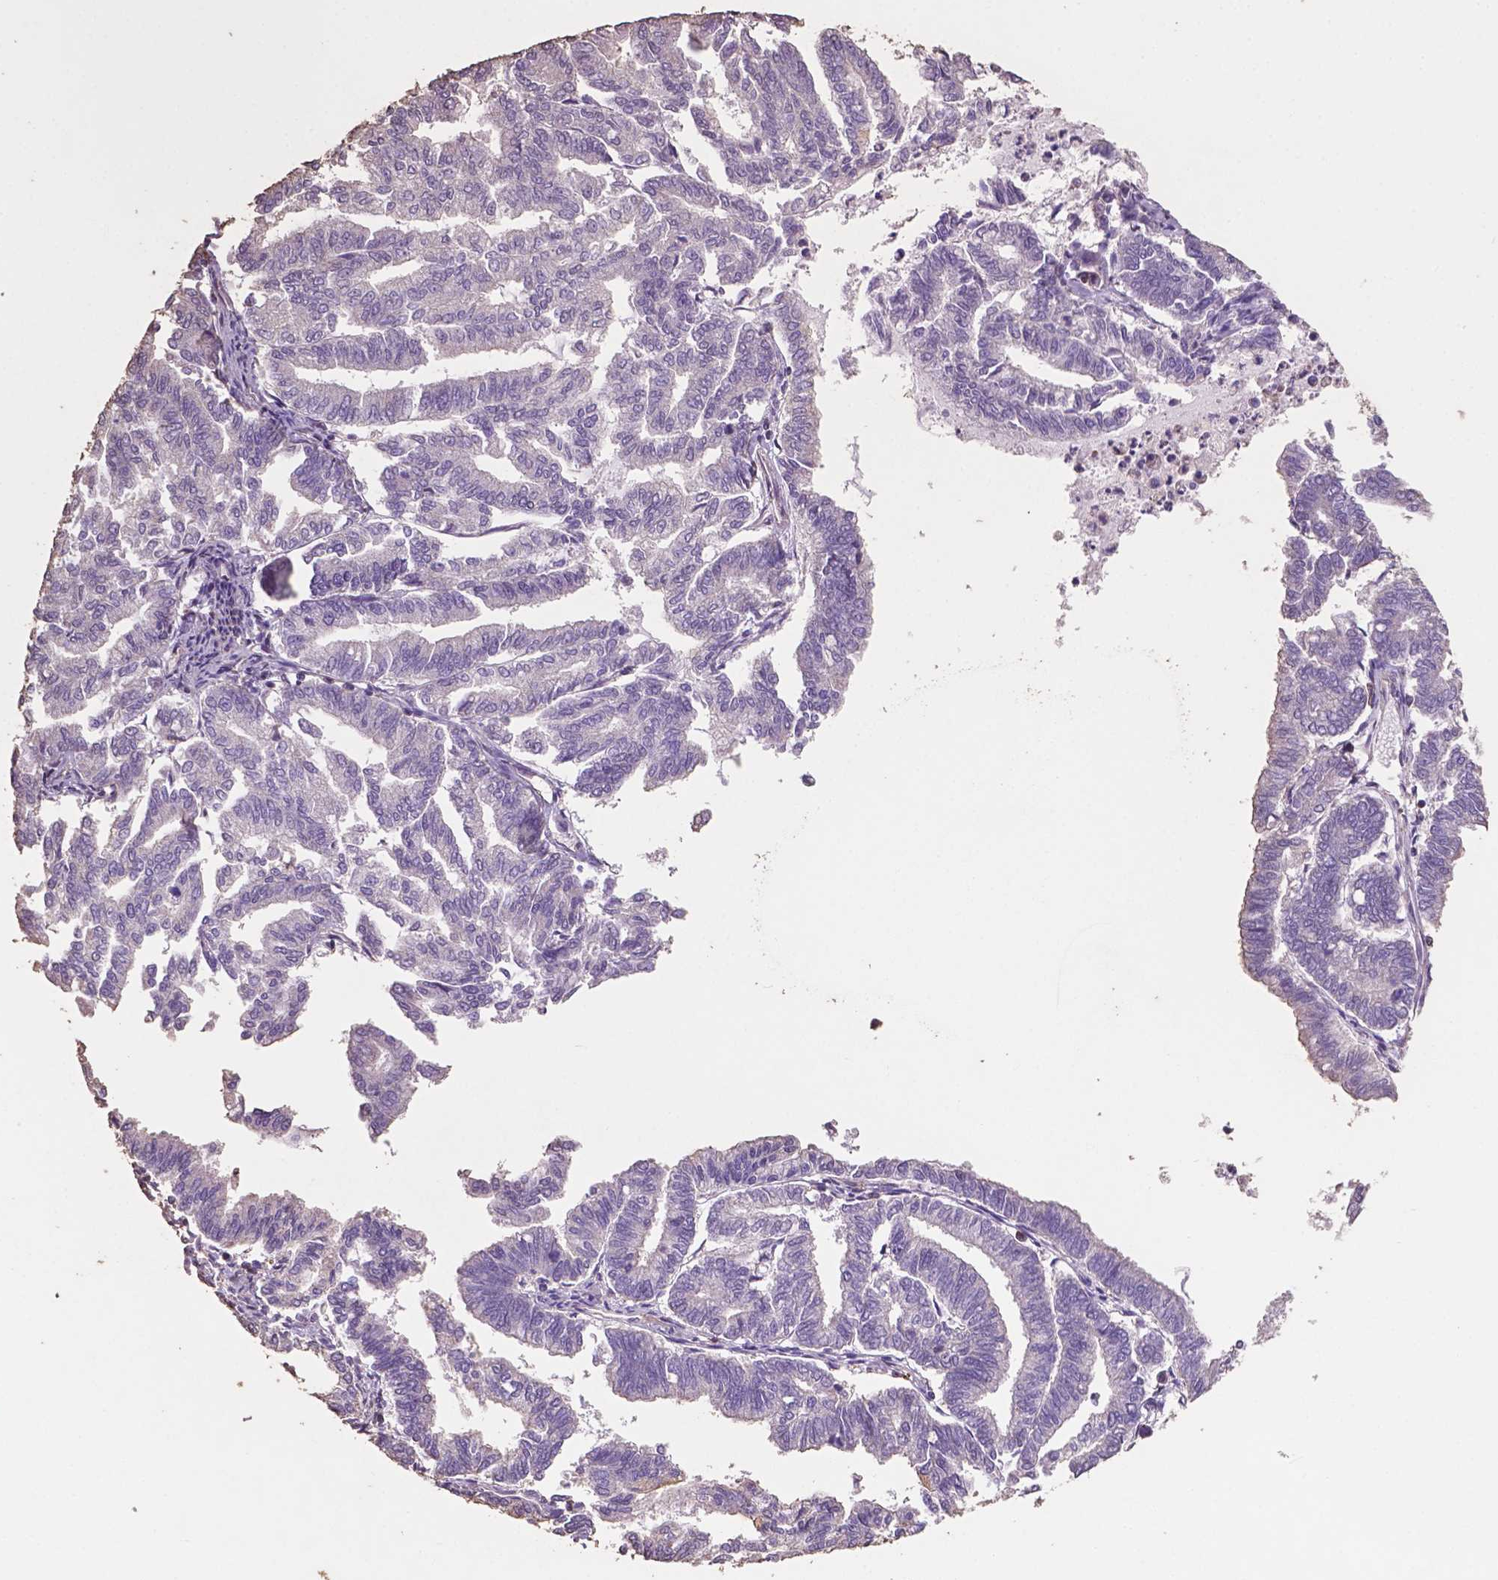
{"staining": {"intensity": "negative", "quantity": "none", "location": "none"}, "tissue": "endometrial cancer", "cell_type": "Tumor cells", "image_type": "cancer", "snomed": [{"axis": "morphology", "description": "Adenocarcinoma, NOS"}, {"axis": "topography", "description": "Endometrium"}], "caption": "DAB (3,3'-diaminobenzidine) immunohistochemical staining of endometrial cancer (adenocarcinoma) exhibits no significant staining in tumor cells.", "gene": "COMMD4", "patient": {"sex": "female", "age": 79}}